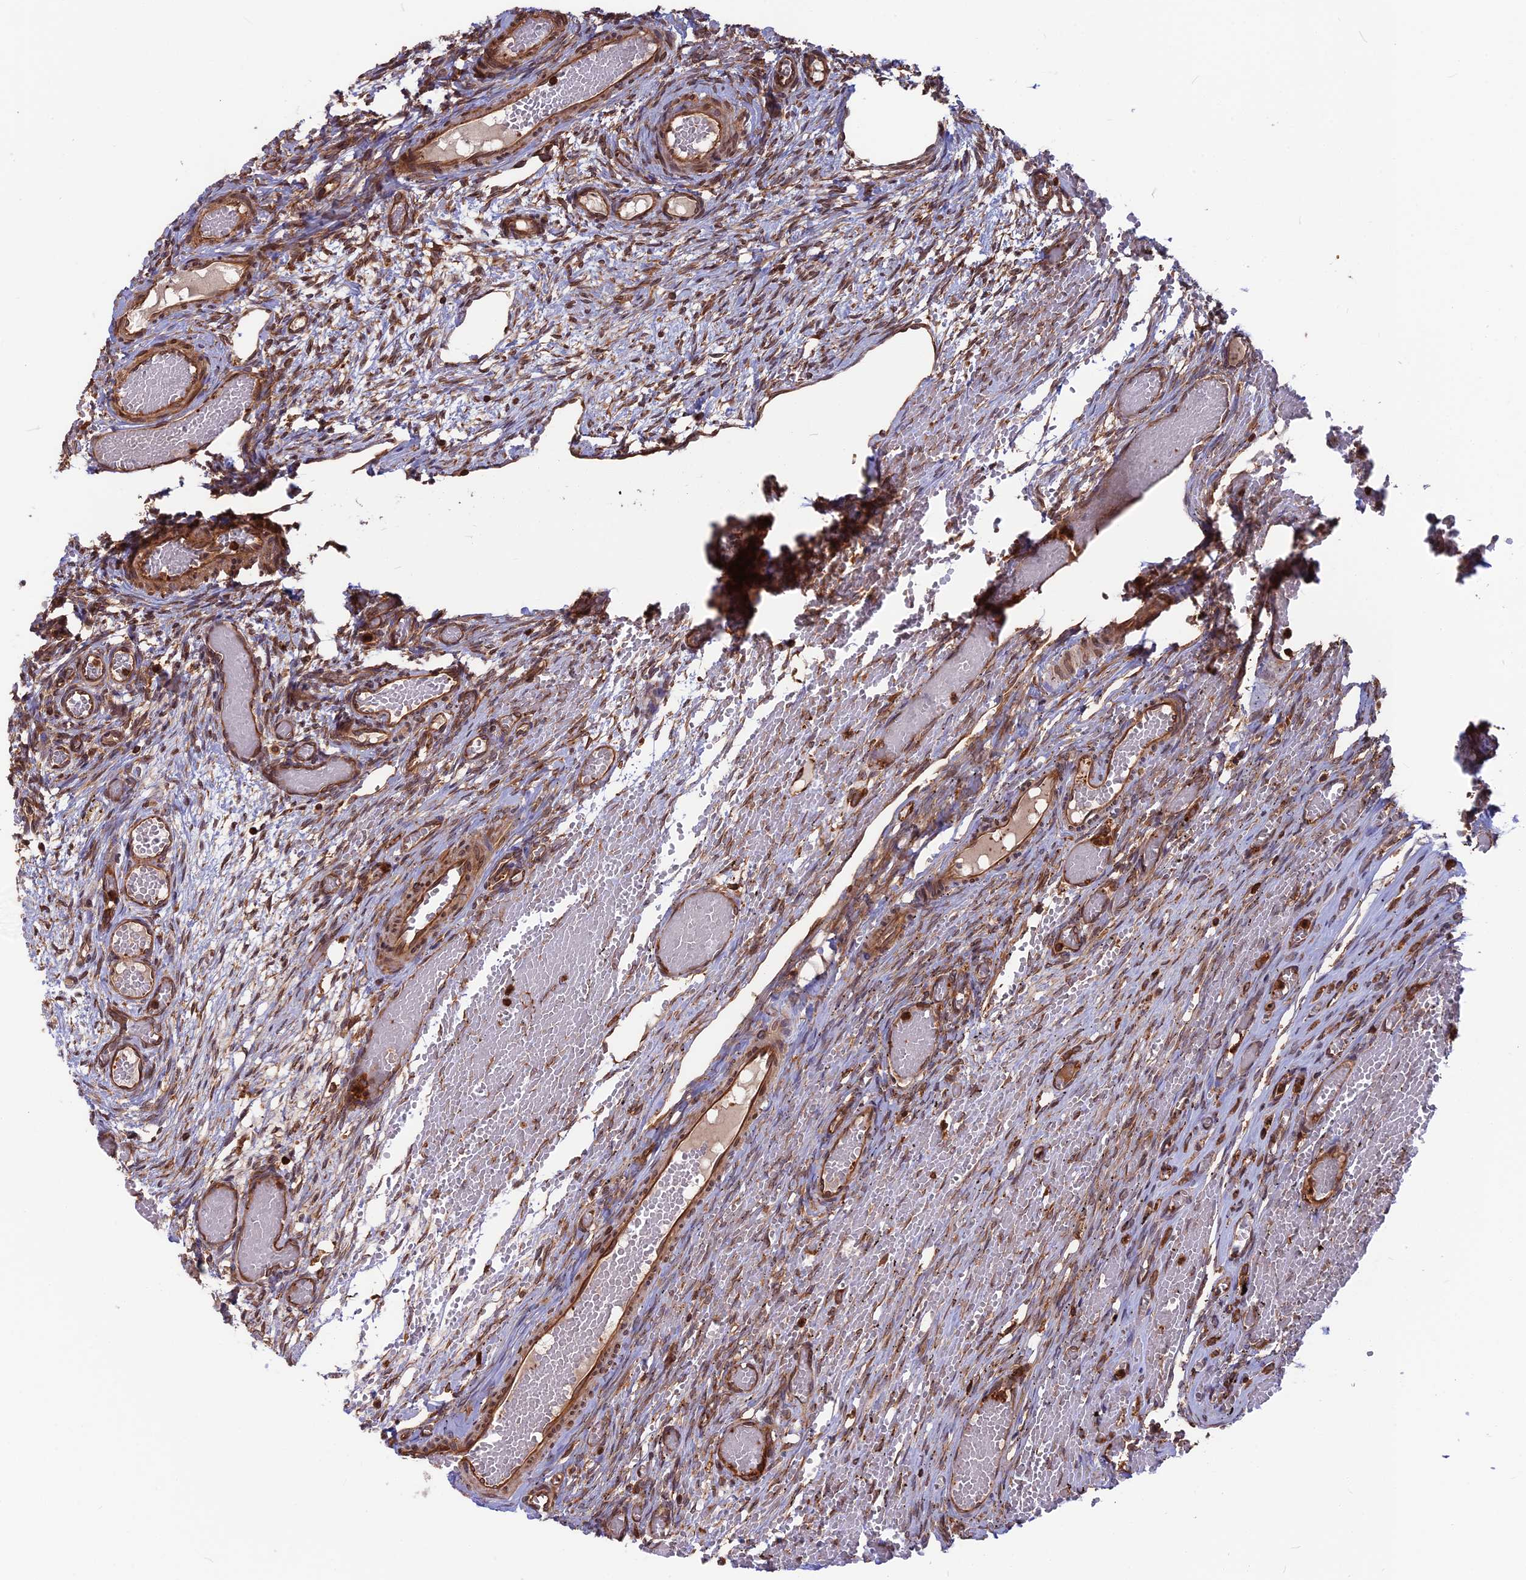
{"staining": {"intensity": "moderate", "quantity": "<25%", "location": "cytoplasmic/membranous"}, "tissue": "ovary", "cell_type": "Ovarian stroma cells", "image_type": "normal", "snomed": [{"axis": "morphology", "description": "Adenocarcinoma, NOS"}, {"axis": "topography", "description": "Endometrium"}], "caption": "Protein expression analysis of benign human ovary reveals moderate cytoplasmic/membranous expression in about <25% of ovarian stroma cells.", "gene": "WDR1", "patient": {"sex": "female", "age": 32}}